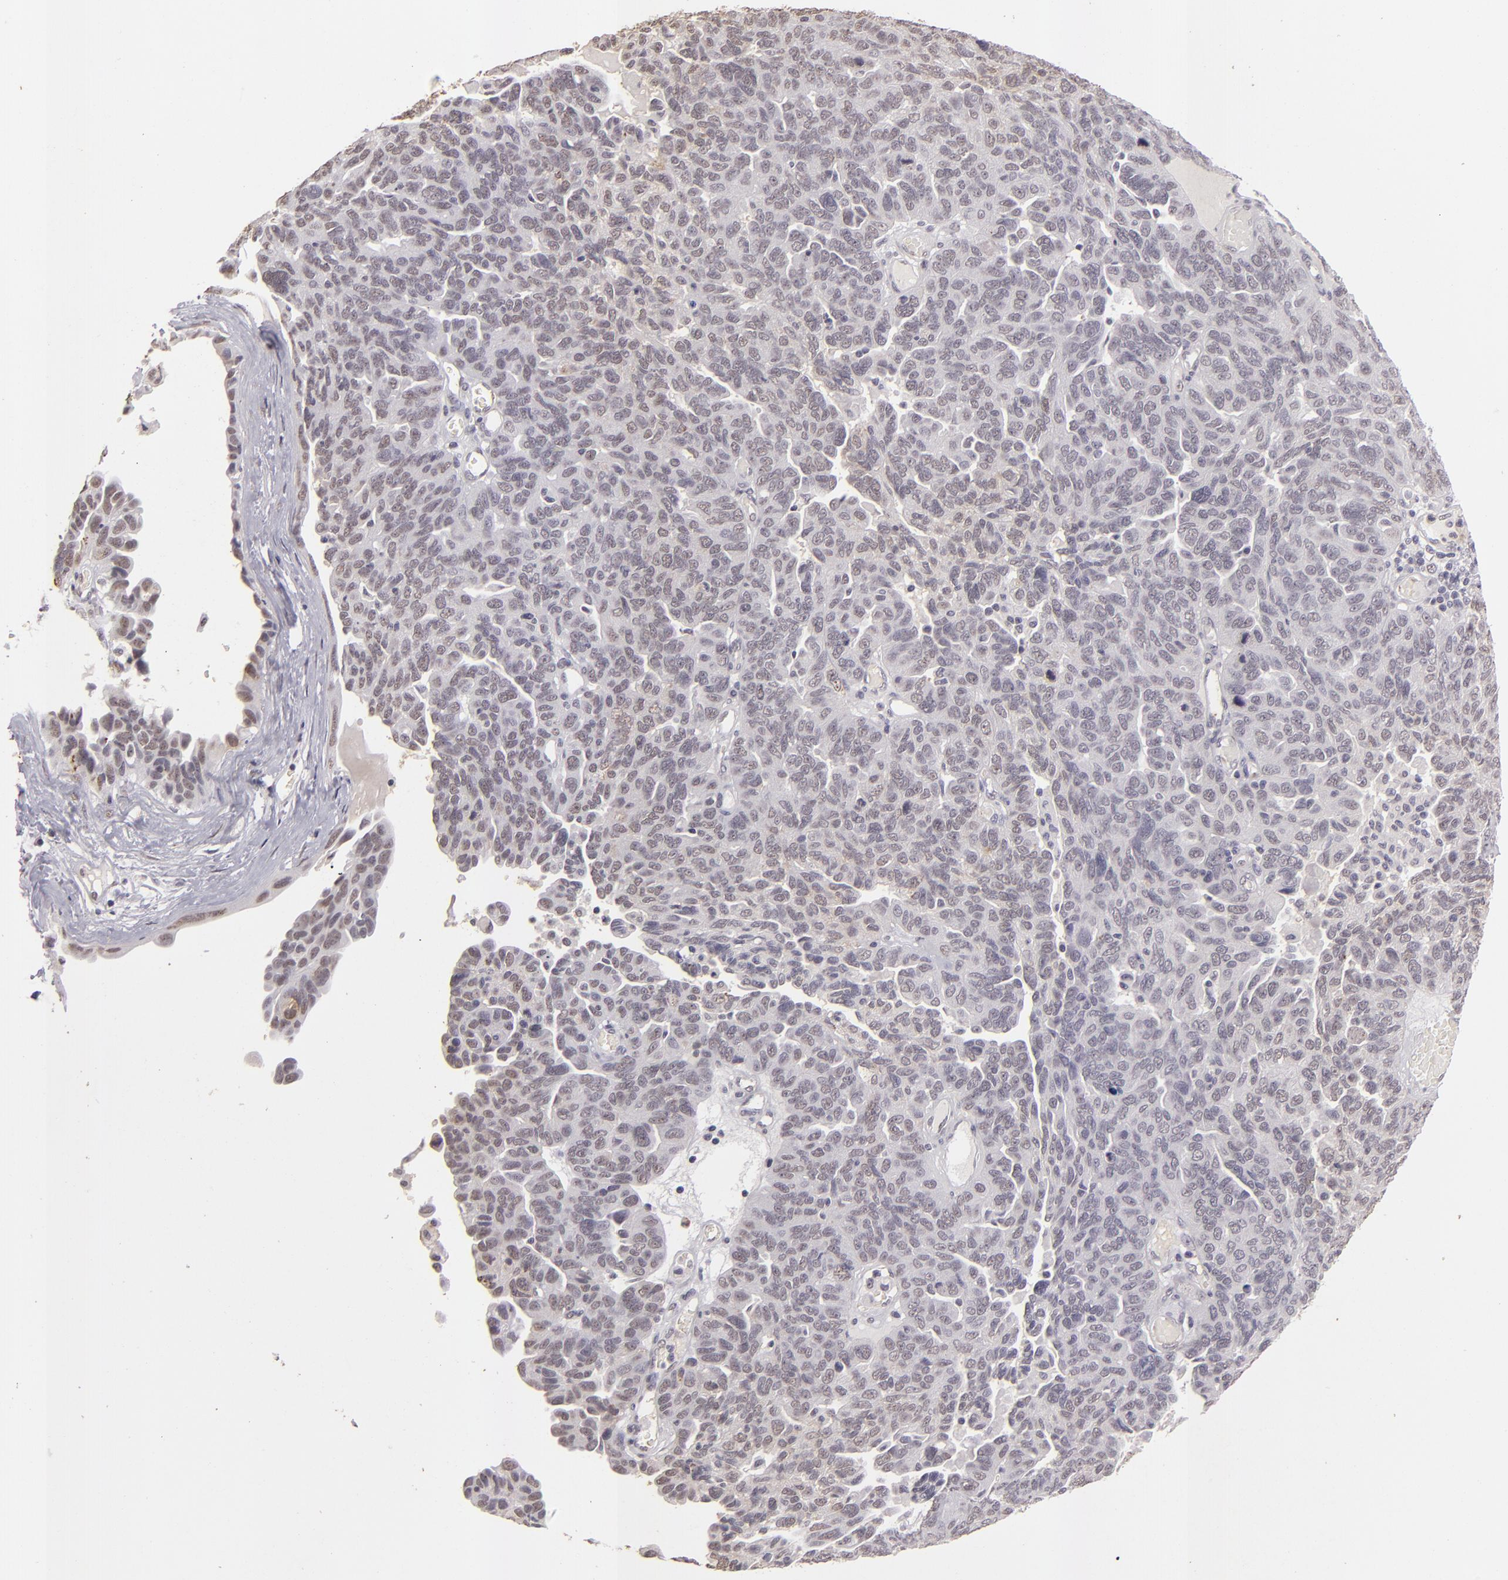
{"staining": {"intensity": "negative", "quantity": "none", "location": "none"}, "tissue": "ovarian cancer", "cell_type": "Tumor cells", "image_type": "cancer", "snomed": [{"axis": "morphology", "description": "Cystadenocarcinoma, serous, NOS"}, {"axis": "topography", "description": "Ovary"}], "caption": "A histopathology image of human ovarian cancer is negative for staining in tumor cells. Nuclei are stained in blue.", "gene": "CBX3", "patient": {"sex": "female", "age": 64}}